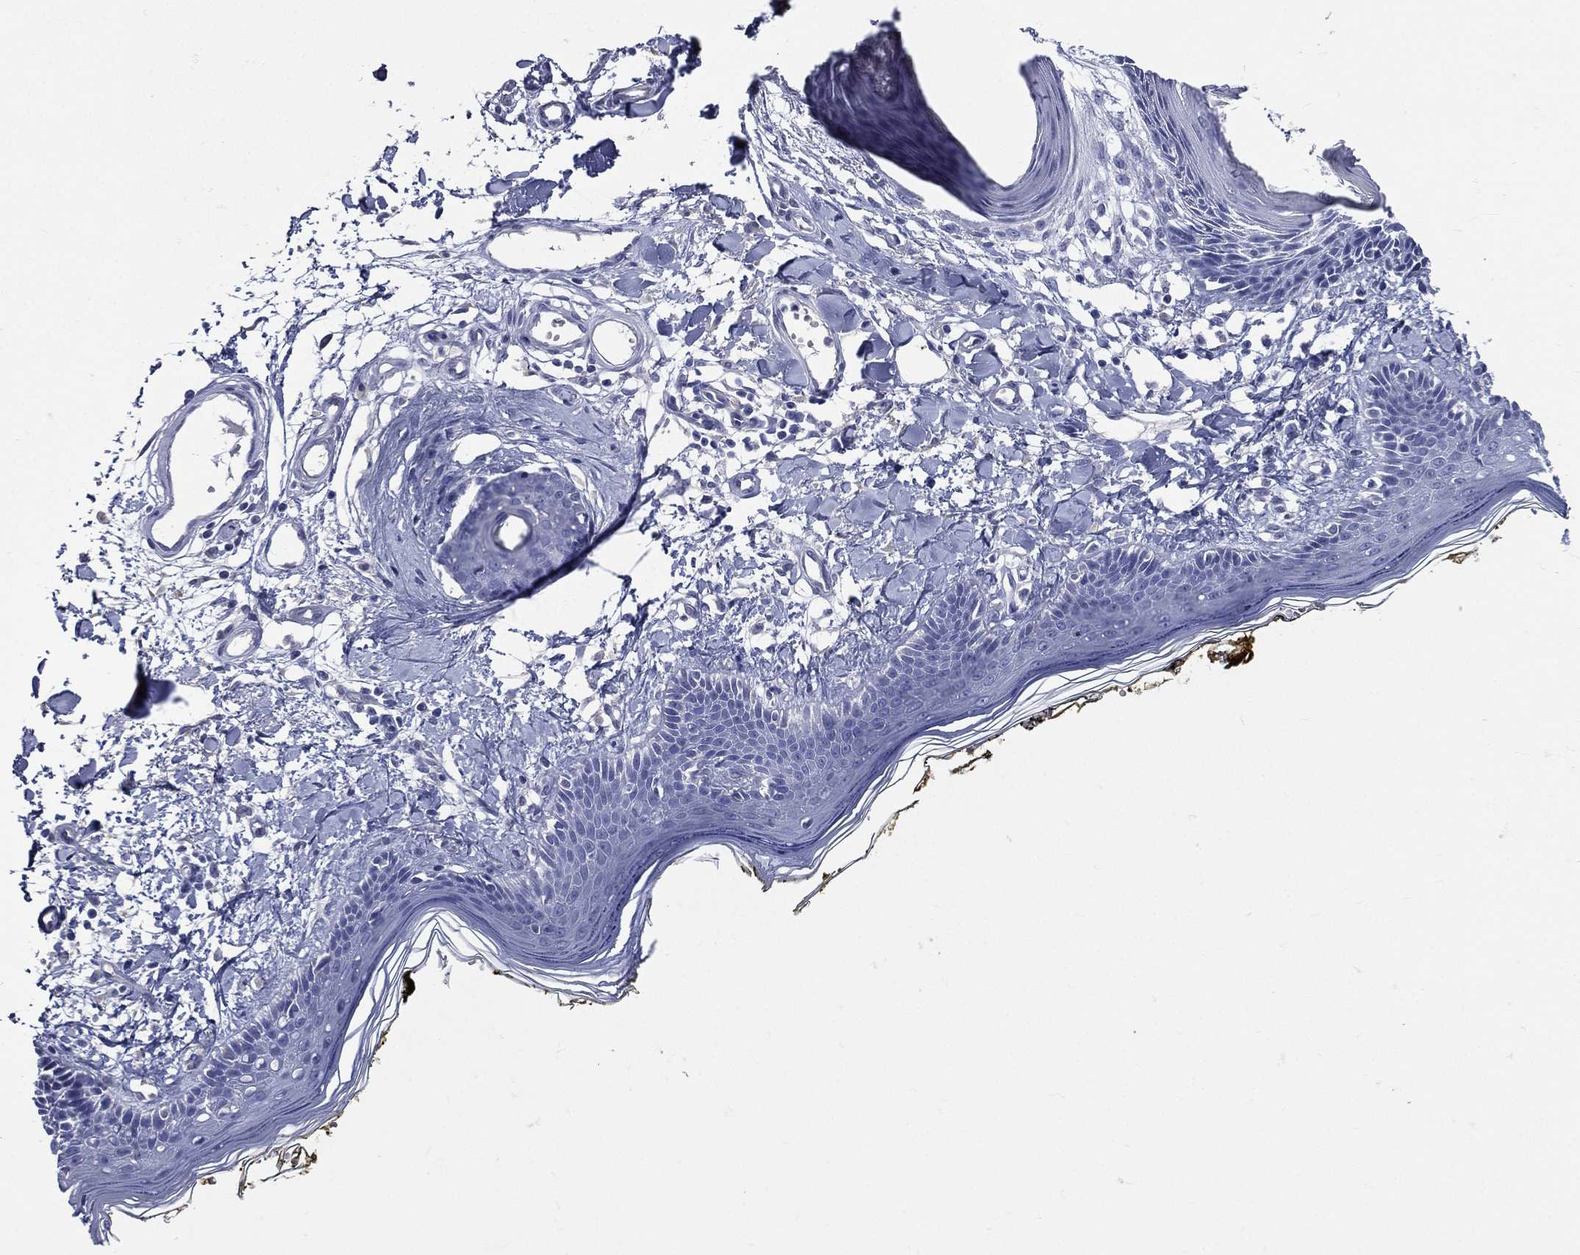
{"staining": {"intensity": "negative", "quantity": "none", "location": "none"}, "tissue": "skin", "cell_type": "Fibroblasts", "image_type": "normal", "snomed": [{"axis": "morphology", "description": "Normal tissue, NOS"}, {"axis": "topography", "description": "Skin"}], "caption": "Immunohistochemistry (IHC) of normal skin exhibits no staining in fibroblasts. (Brightfield microscopy of DAB IHC at high magnification).", "gene": "DPYS", "patient": {"sex": "male", "age": 76}}